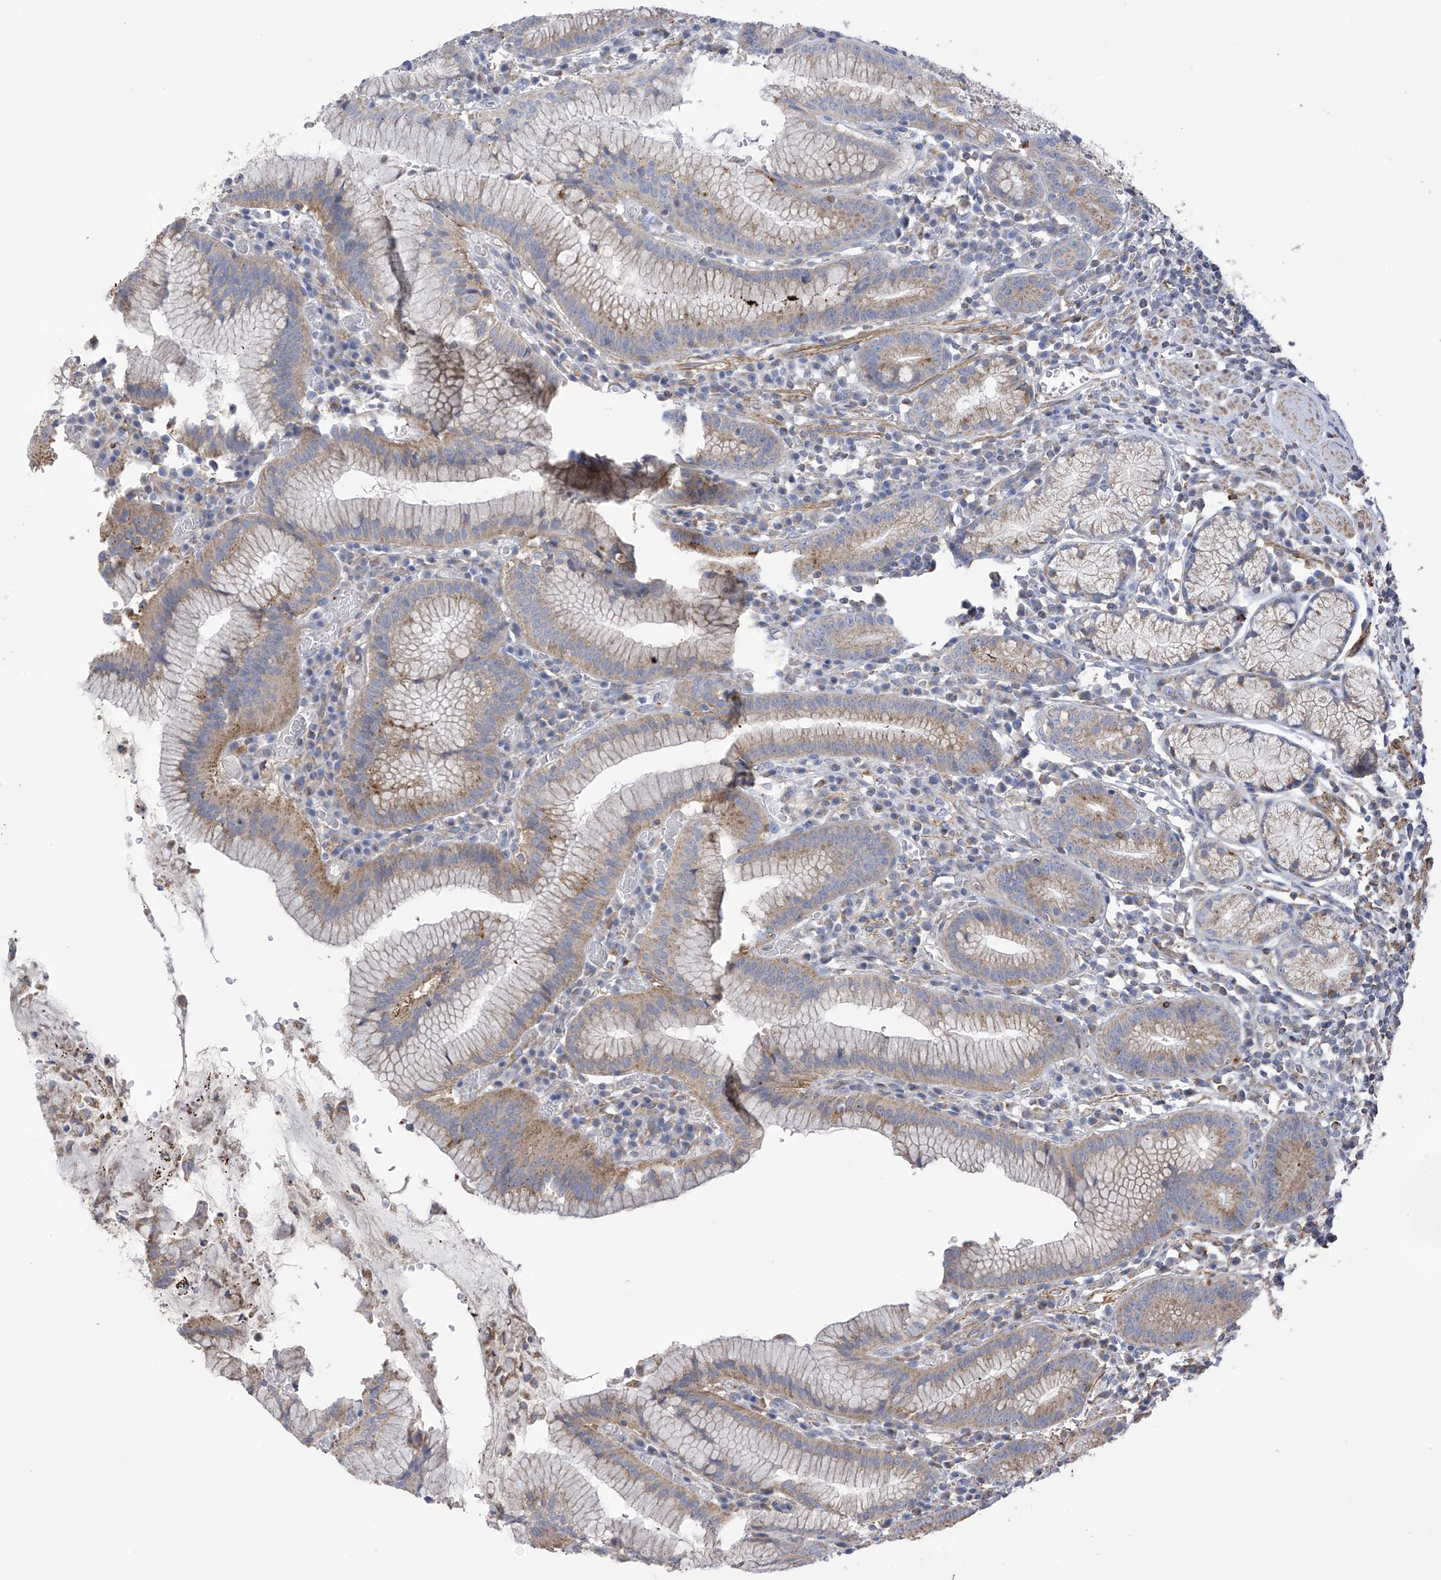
{"staining": {"intensity": "moderate", "quantity": ">75%", "location": "cytoplasmic/membranous"}, "tissue": "stomach", "cell_type": "Glandular cells", "image_type": "normal", "snomed": [{"axis": "morphology", "description": "Normal tissue, NOS"}, {"axis": "topography", "description": "Stomach"}], "caption": "Protein analysis of normal stomach demonstrates moderate cytoplasmic/membranous positivity in about >75% of glandular cells.", "gene": "ITM2B", "patient": {"sex": "male", "age": 55}}